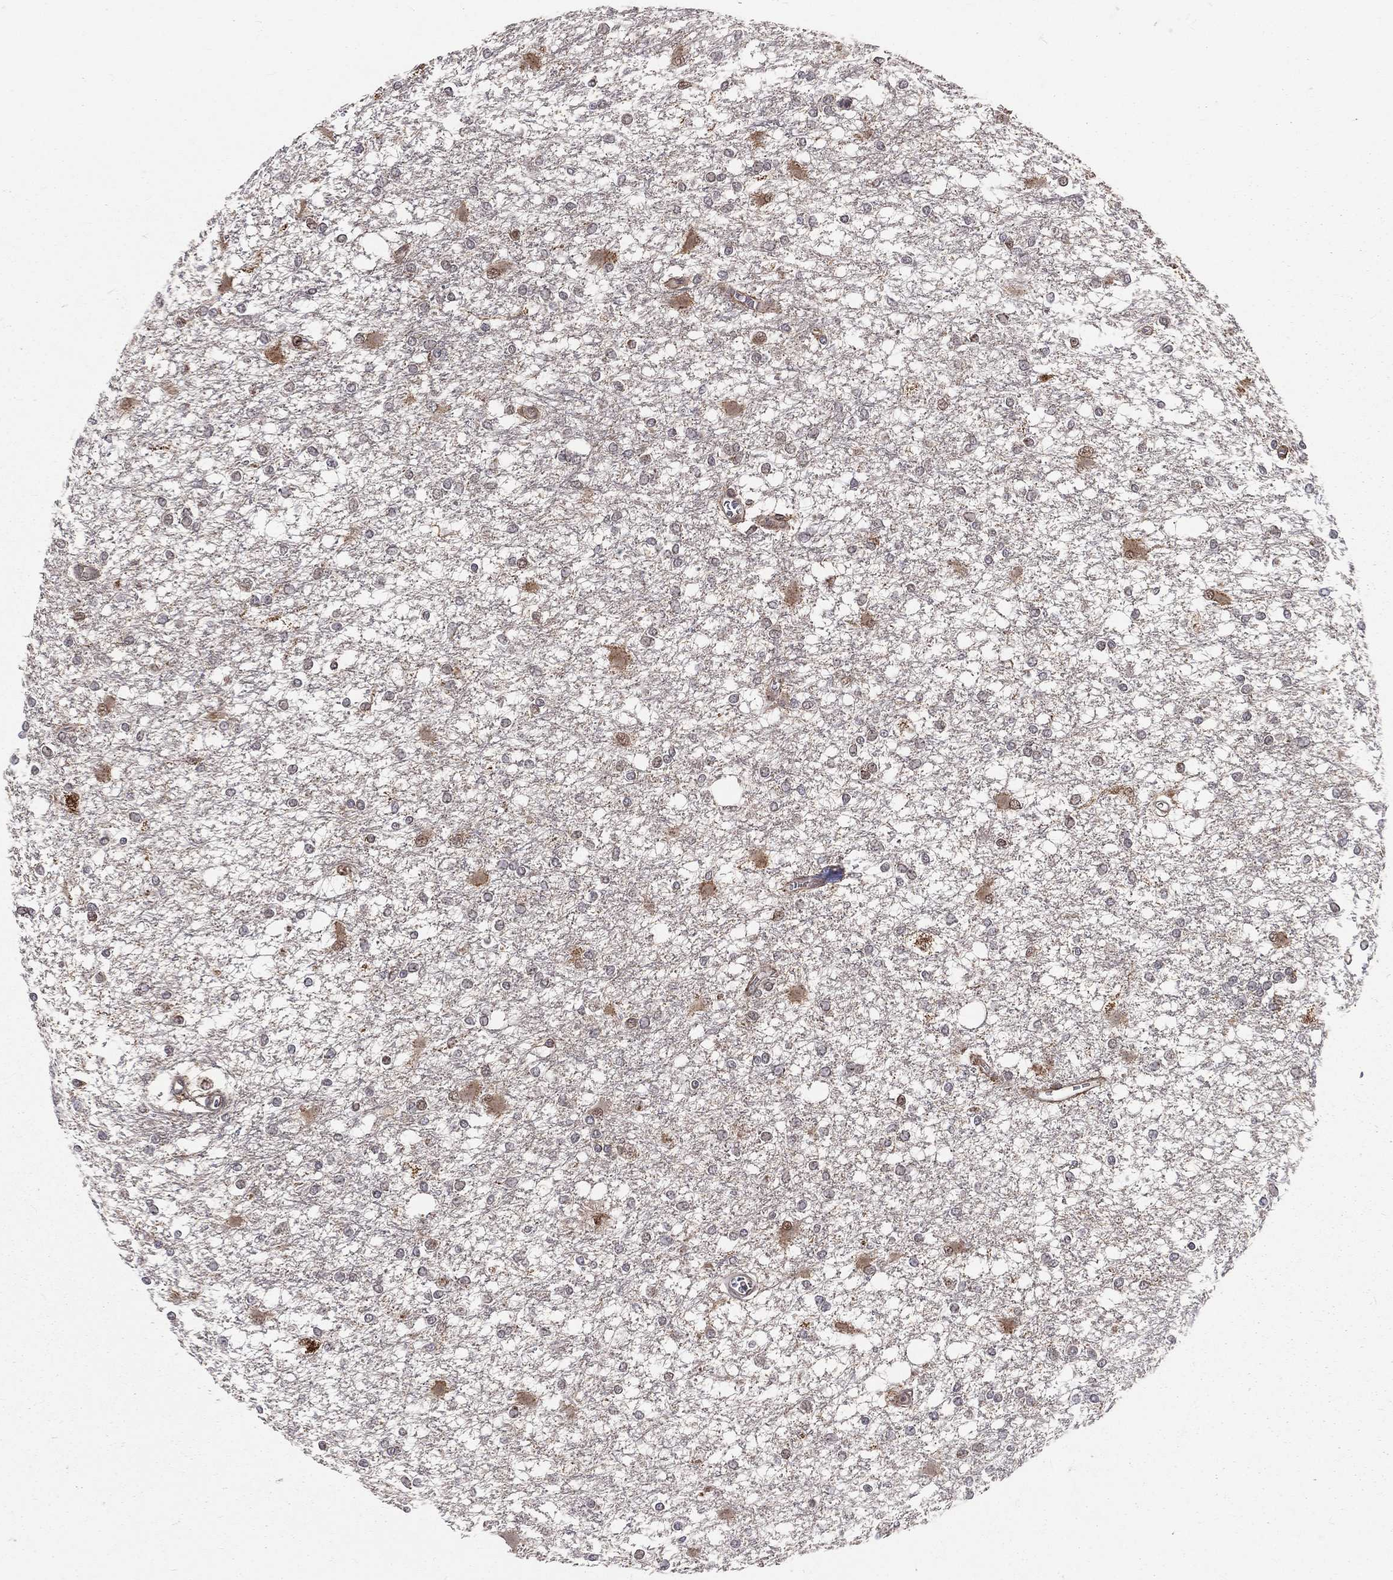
{"staining": {"intensity": "negative", "quantity": "none", "location": "none"}, "tissue": "glioma", "cell_type": "Tumor cells", "image_type": "cancer", "snomed": [{"axis": "morphology", "description": "Glioma, malignant, High grade"}, {"axis": "topography", "description": "Cerebral cortex"}], "caption": "High magnification brightfield microscopy of malignant glioma (high-grade) stained with DAB (3,3'-diaminobenzidine) (brown) and counterstained with hematoxylin (blue): tumor cells show no significant positivity.", "gene": "MDM2", "patient": {"sex": "male", "age": 79}}